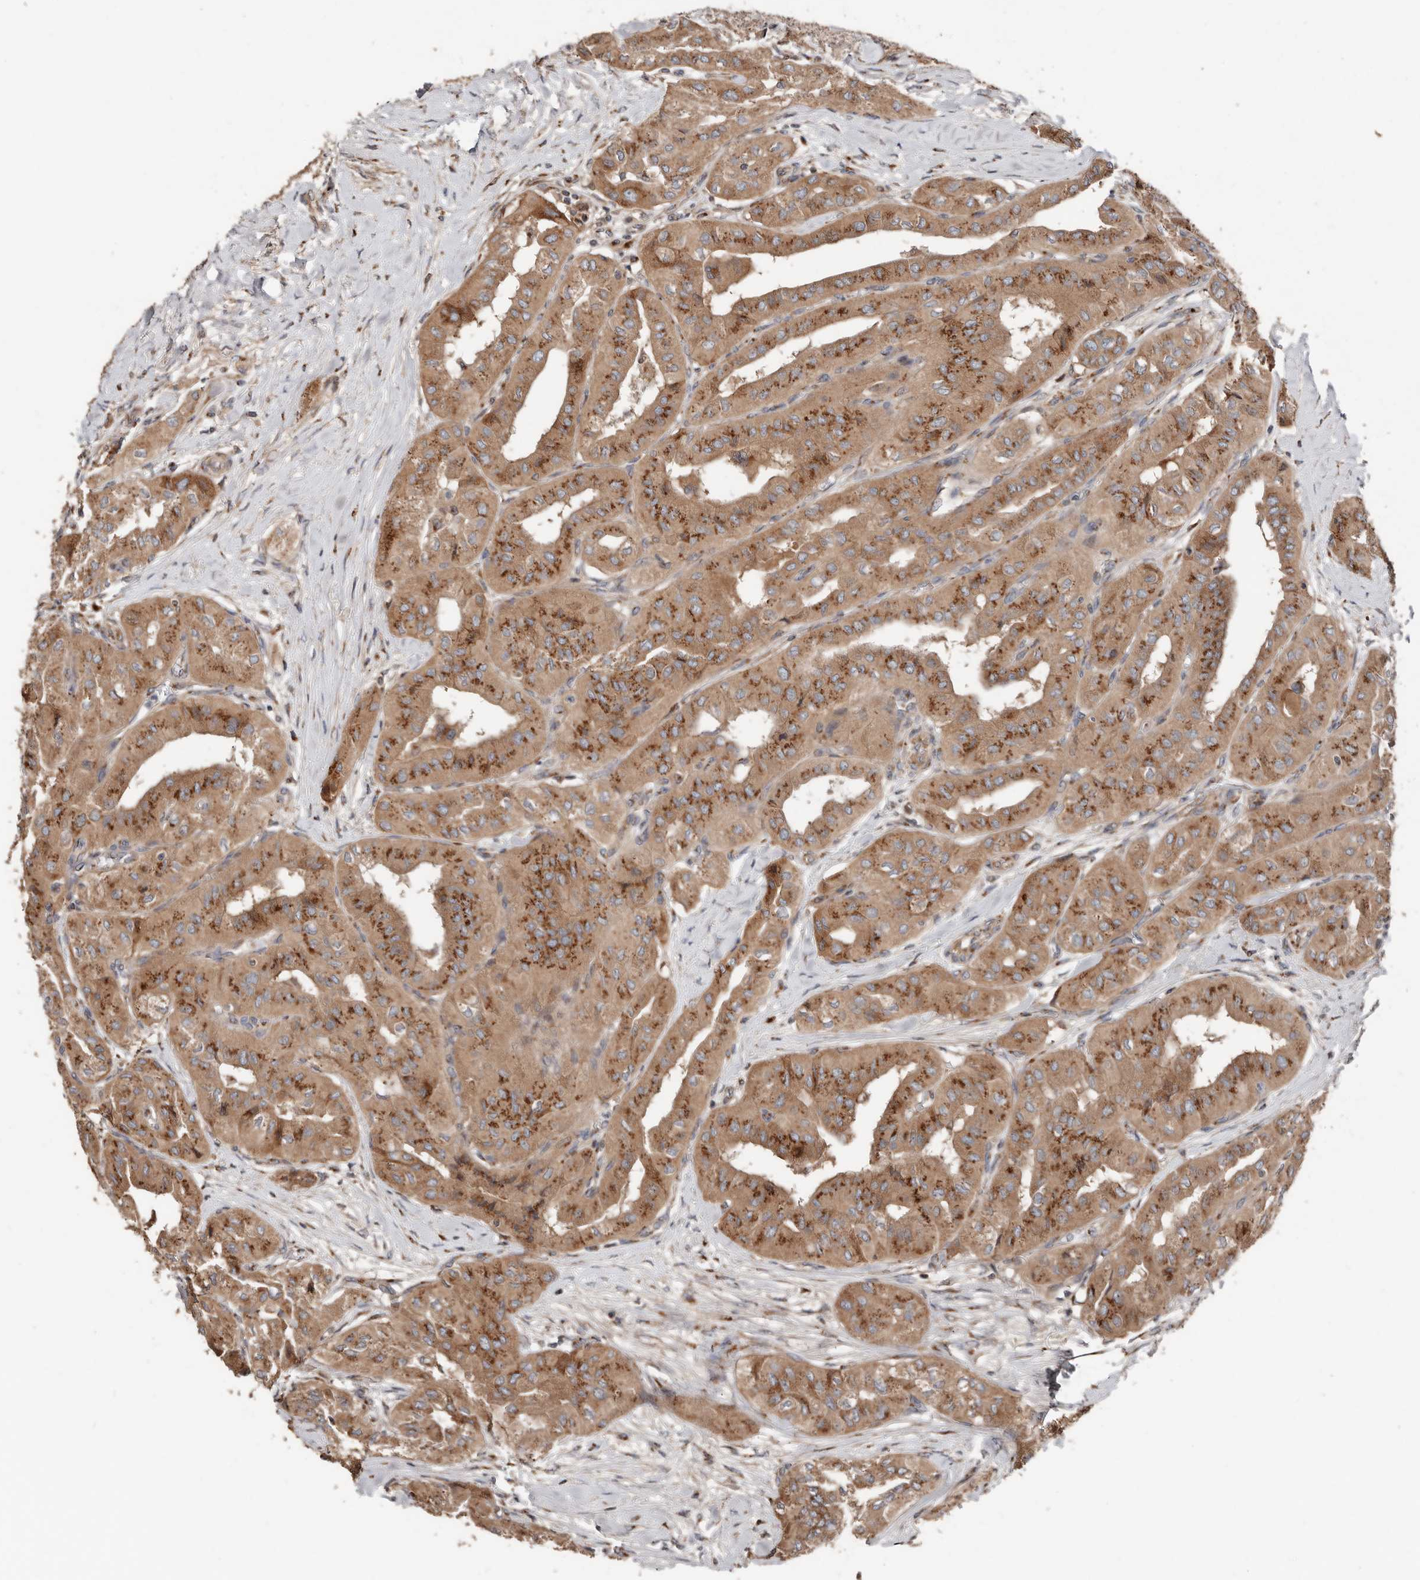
{"staining": {"intensity": "moderate", "quantity": ">75%", "location": "cytoplasmic/membranous"}, "tissue": "thyroid cancer", "cell_type": "Tumor cells", "image_type": "cancer", "snomed": [{"axis": "morphology", "description": "Papillary adenocarcinoma, NOS"}, {"axis": "topography", "description": "Thyroid gland"}], "caption": "Immunohistochemistry (IHC) of human thyroid papillary adenocarcinoma demonstrates medium levels of moderate cytoplasmic/membranous staining in about >75% of tumor cells.", "gene": "COG1", "patient": {"sex": "female", "age": 59}}